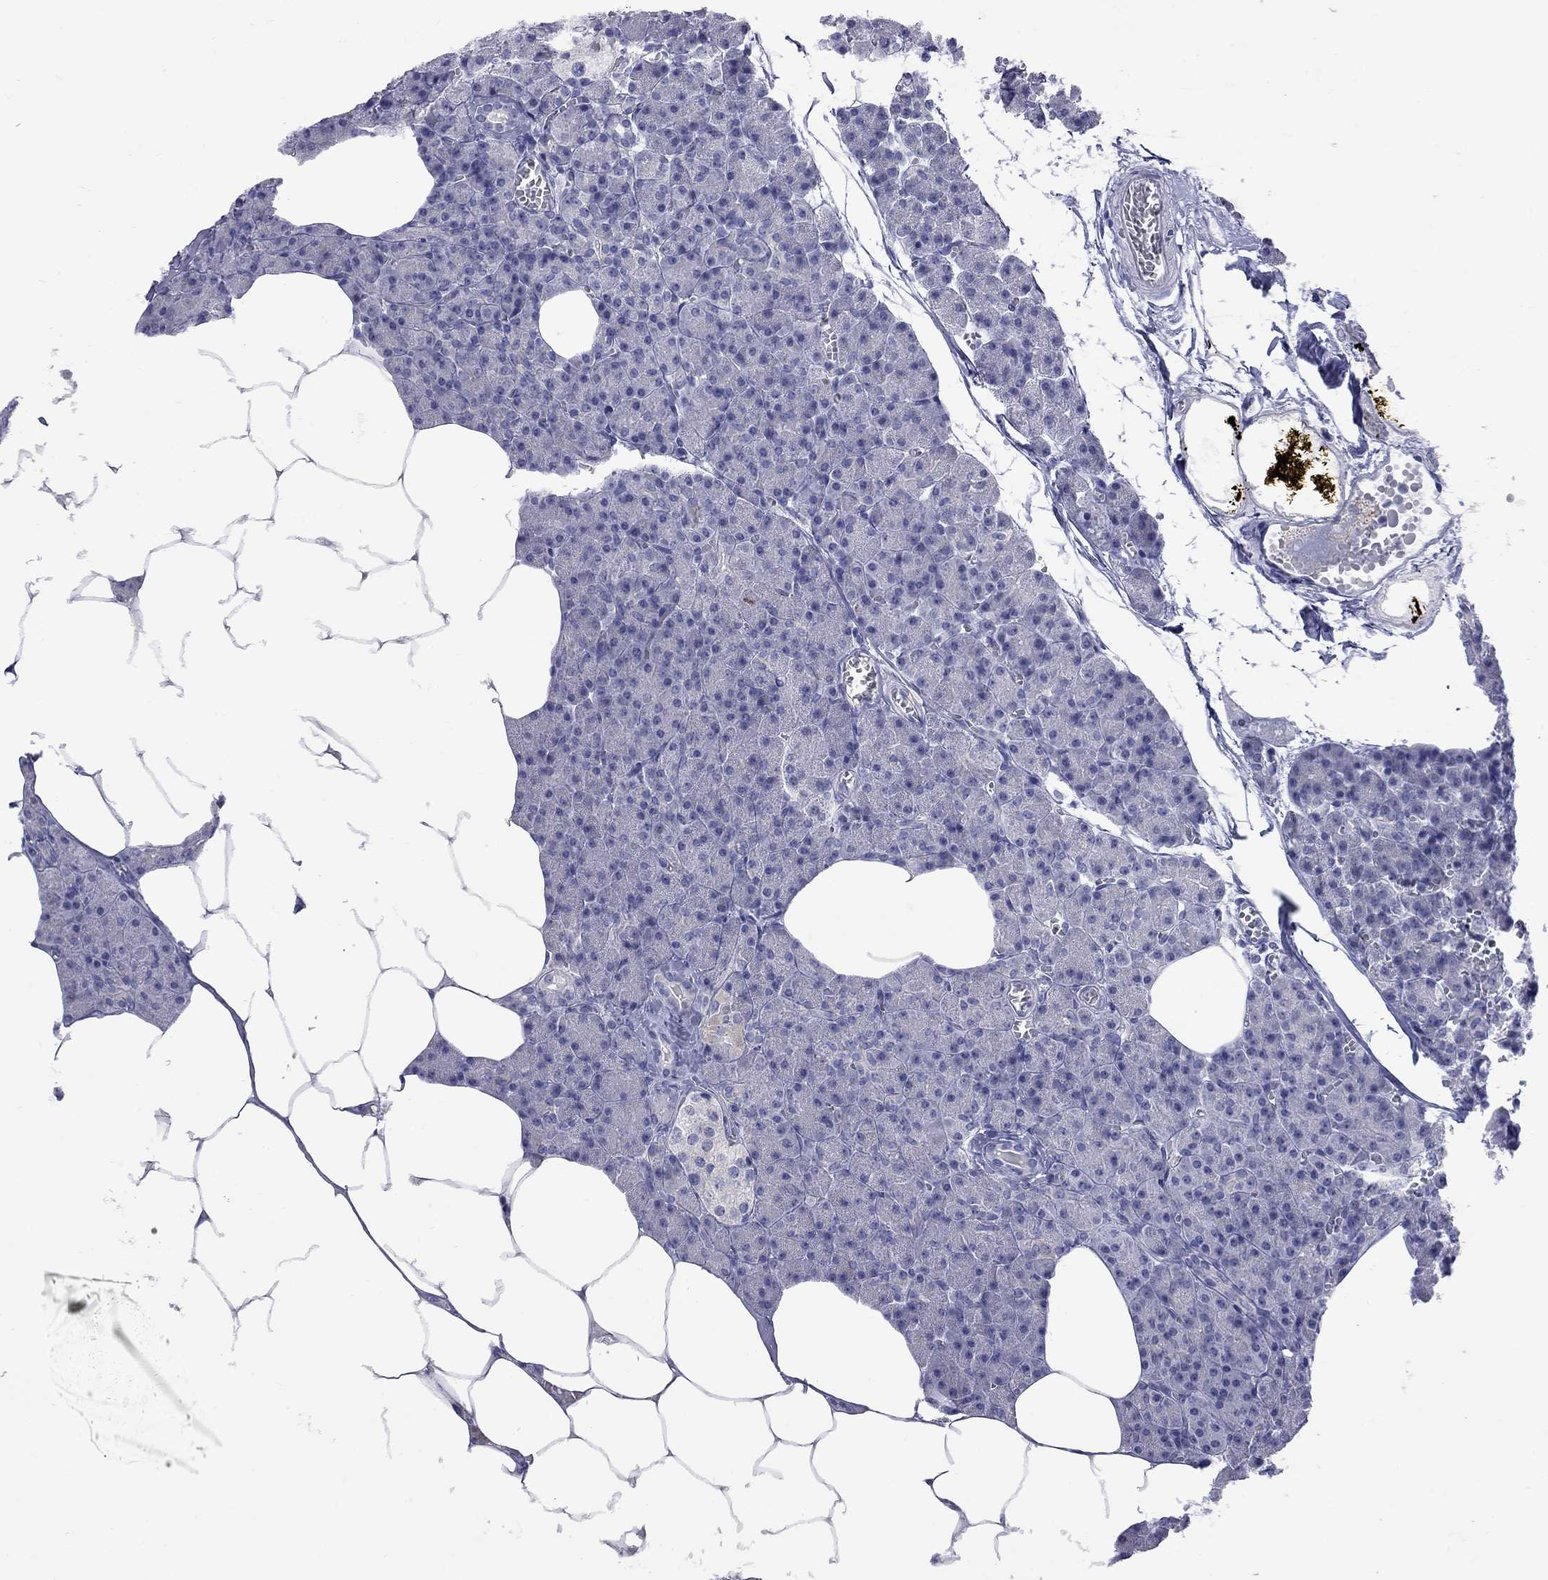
{"staining": {"intensity": "negative", "quantity": "none", "location": "none"}, "tissue": "pancreas", "cell_type": "Exocrine glandular cells", "image_type": "normal", "snomed": [{"axis": "morphology", "description": "Normal tissue, NOS"}, {"axis": "topography", "description": "Pancreas"}], "caption": "Photomicrograph shows no protein expression in exocrine glandular cells of unremarkable pancreas. (Immunohistochemistry, brightfield microscopy, high magnification).", "gene": "ABCB4", "patient": {"sex": "female", "age": 45}}